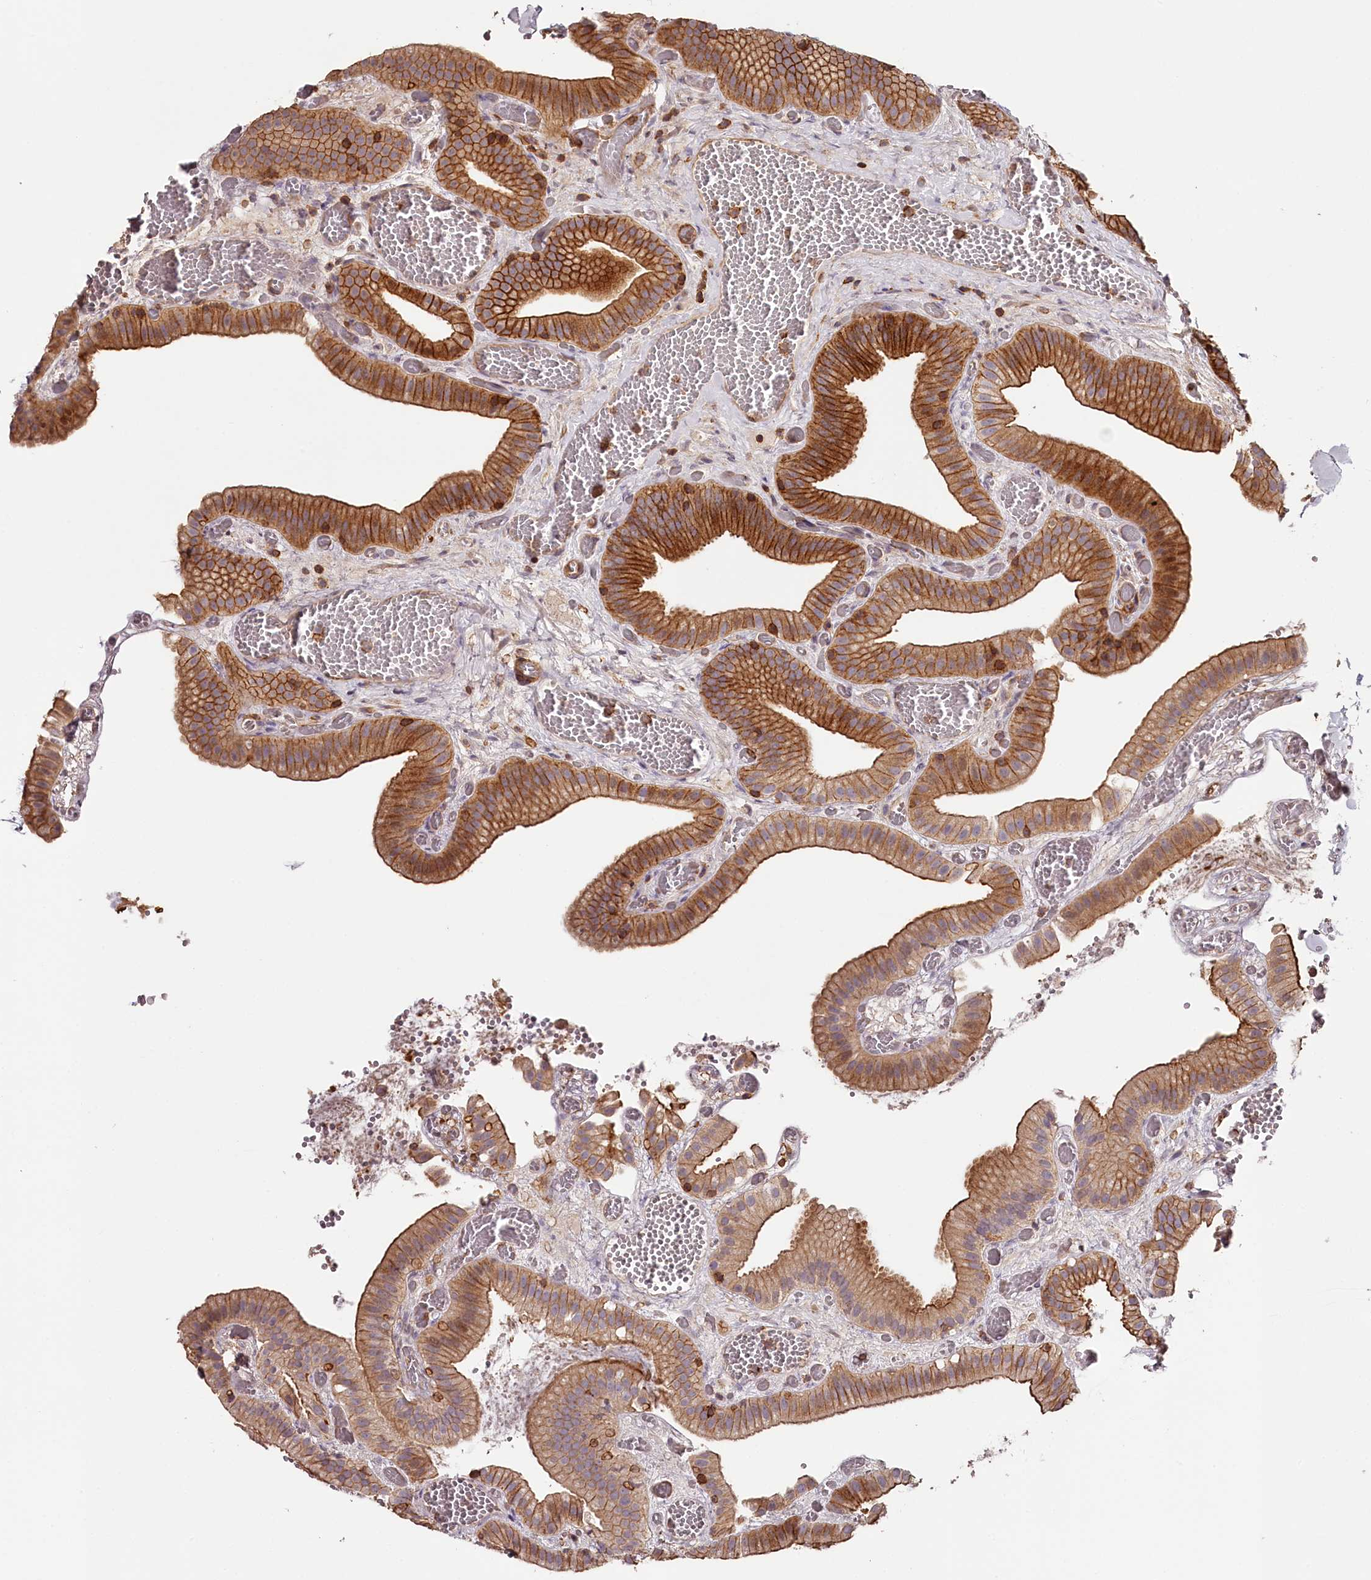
{"staining": {"intensity": "strong", "quantity": ">75%", "location": "cytoplasmic/membranous"}, "tissue": "gallbladder", "cell_type": "Glandular cells", "image_type": "normal", "snomed": [{"axis": "morphology", "description": "Normal tissue, NOS"}, {"axis": "topography", "description": "Gallbladder"}], "caption": "Immunohistochemical staining of benign gallbladder displays strong cytoplasmic/membranous protein positivity in about >75% of glandular cells.", "gene": "KIF14", "patient": {"sex": "female", "age": 64}}